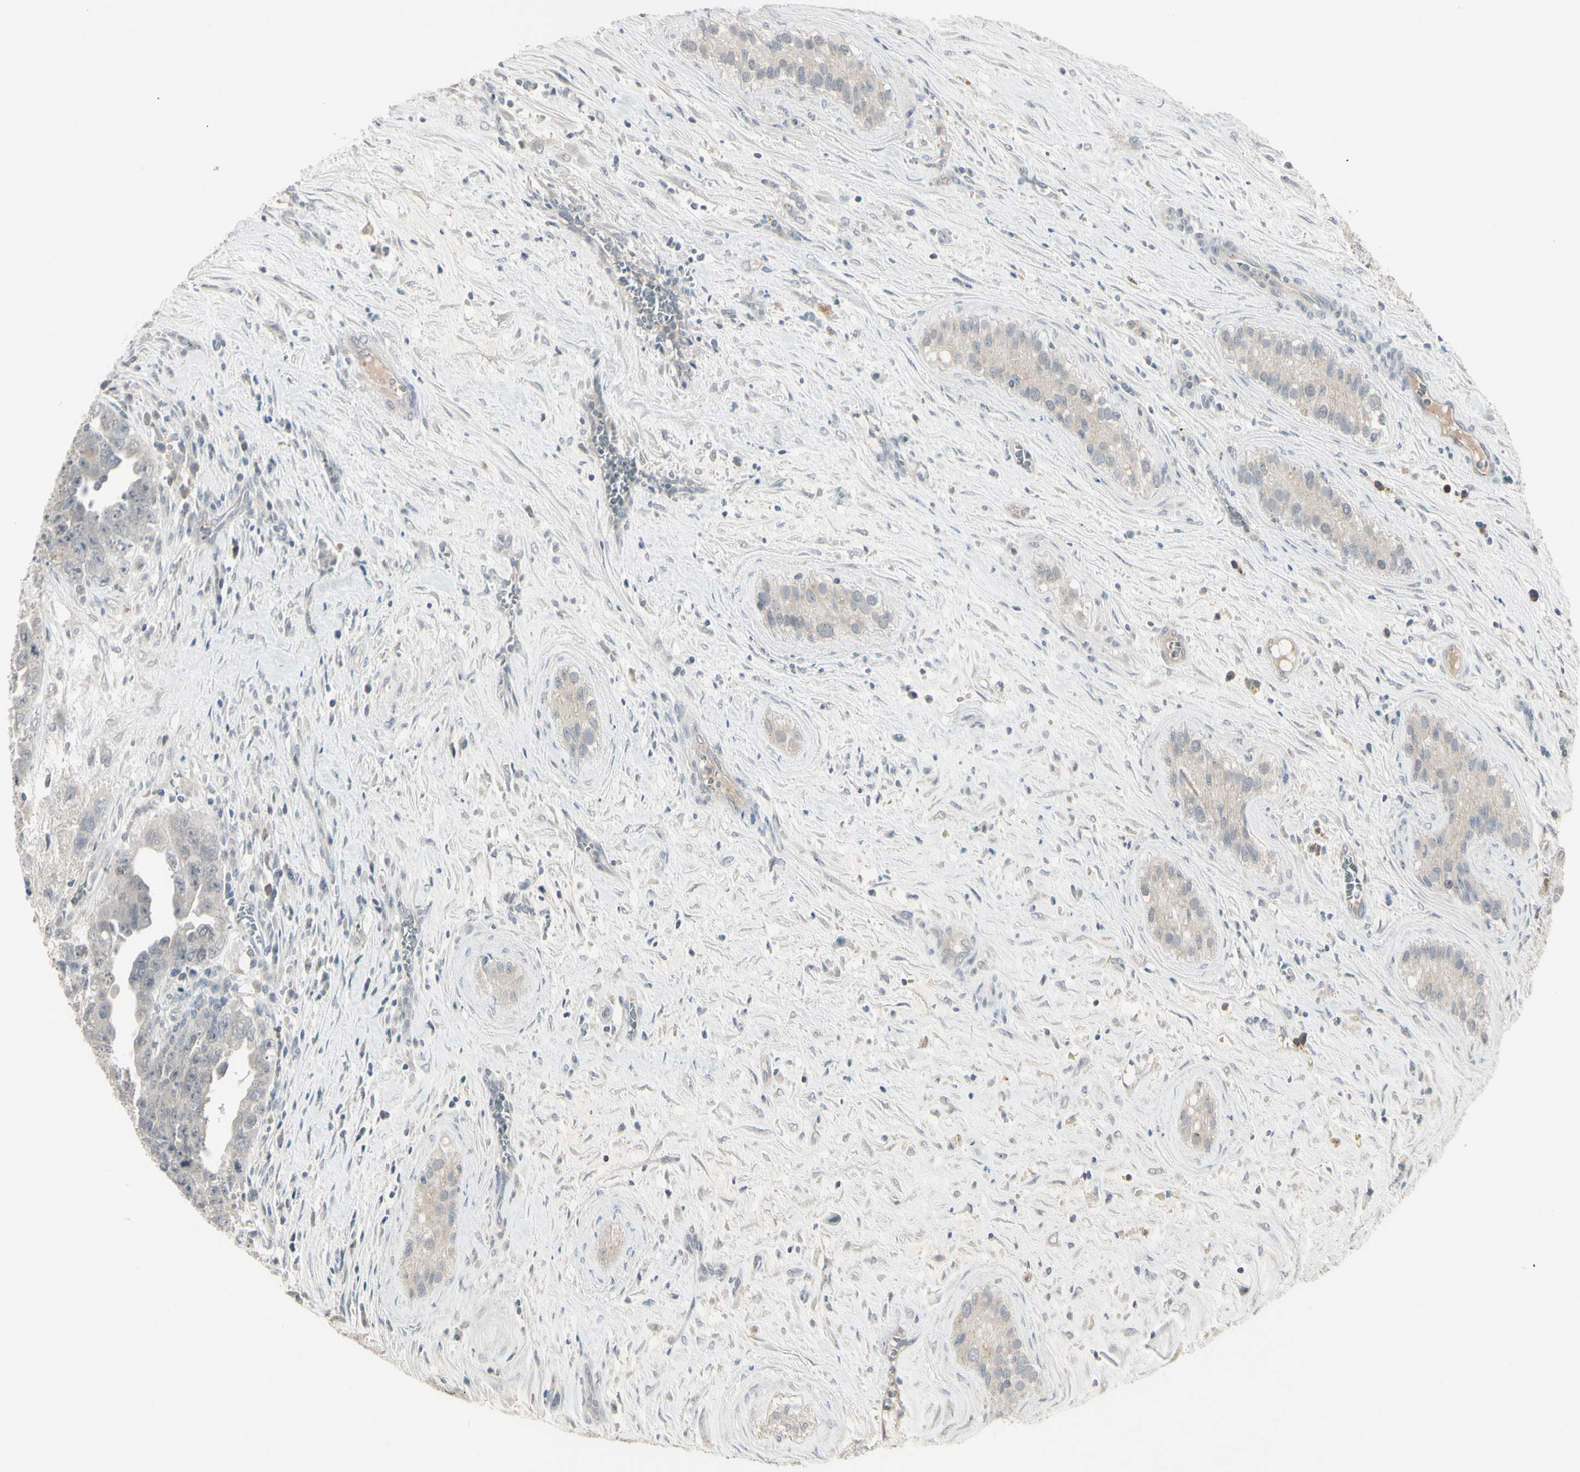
{"staining": {"intensity": "negative", "quantity": "none", "location": "none"}, "tissue": "testis cancer", "cell_type": "Tumor cells", "image_type": "cancer", "snomed": [{"axis": "morphology", "description": "Carcinoma, Embryonal, NOS"}, {"axis": "topography", "description": "Testis"}], "caption": "Tumor cells are negative for brown protein staining in embryonal carcinoma (testis). (DAB (3,3'-diaminobenzidine) IHC with hematoxylin counter stain).", "gene": "PIAS4", "patient": {"sex": "male", "age": 28}}